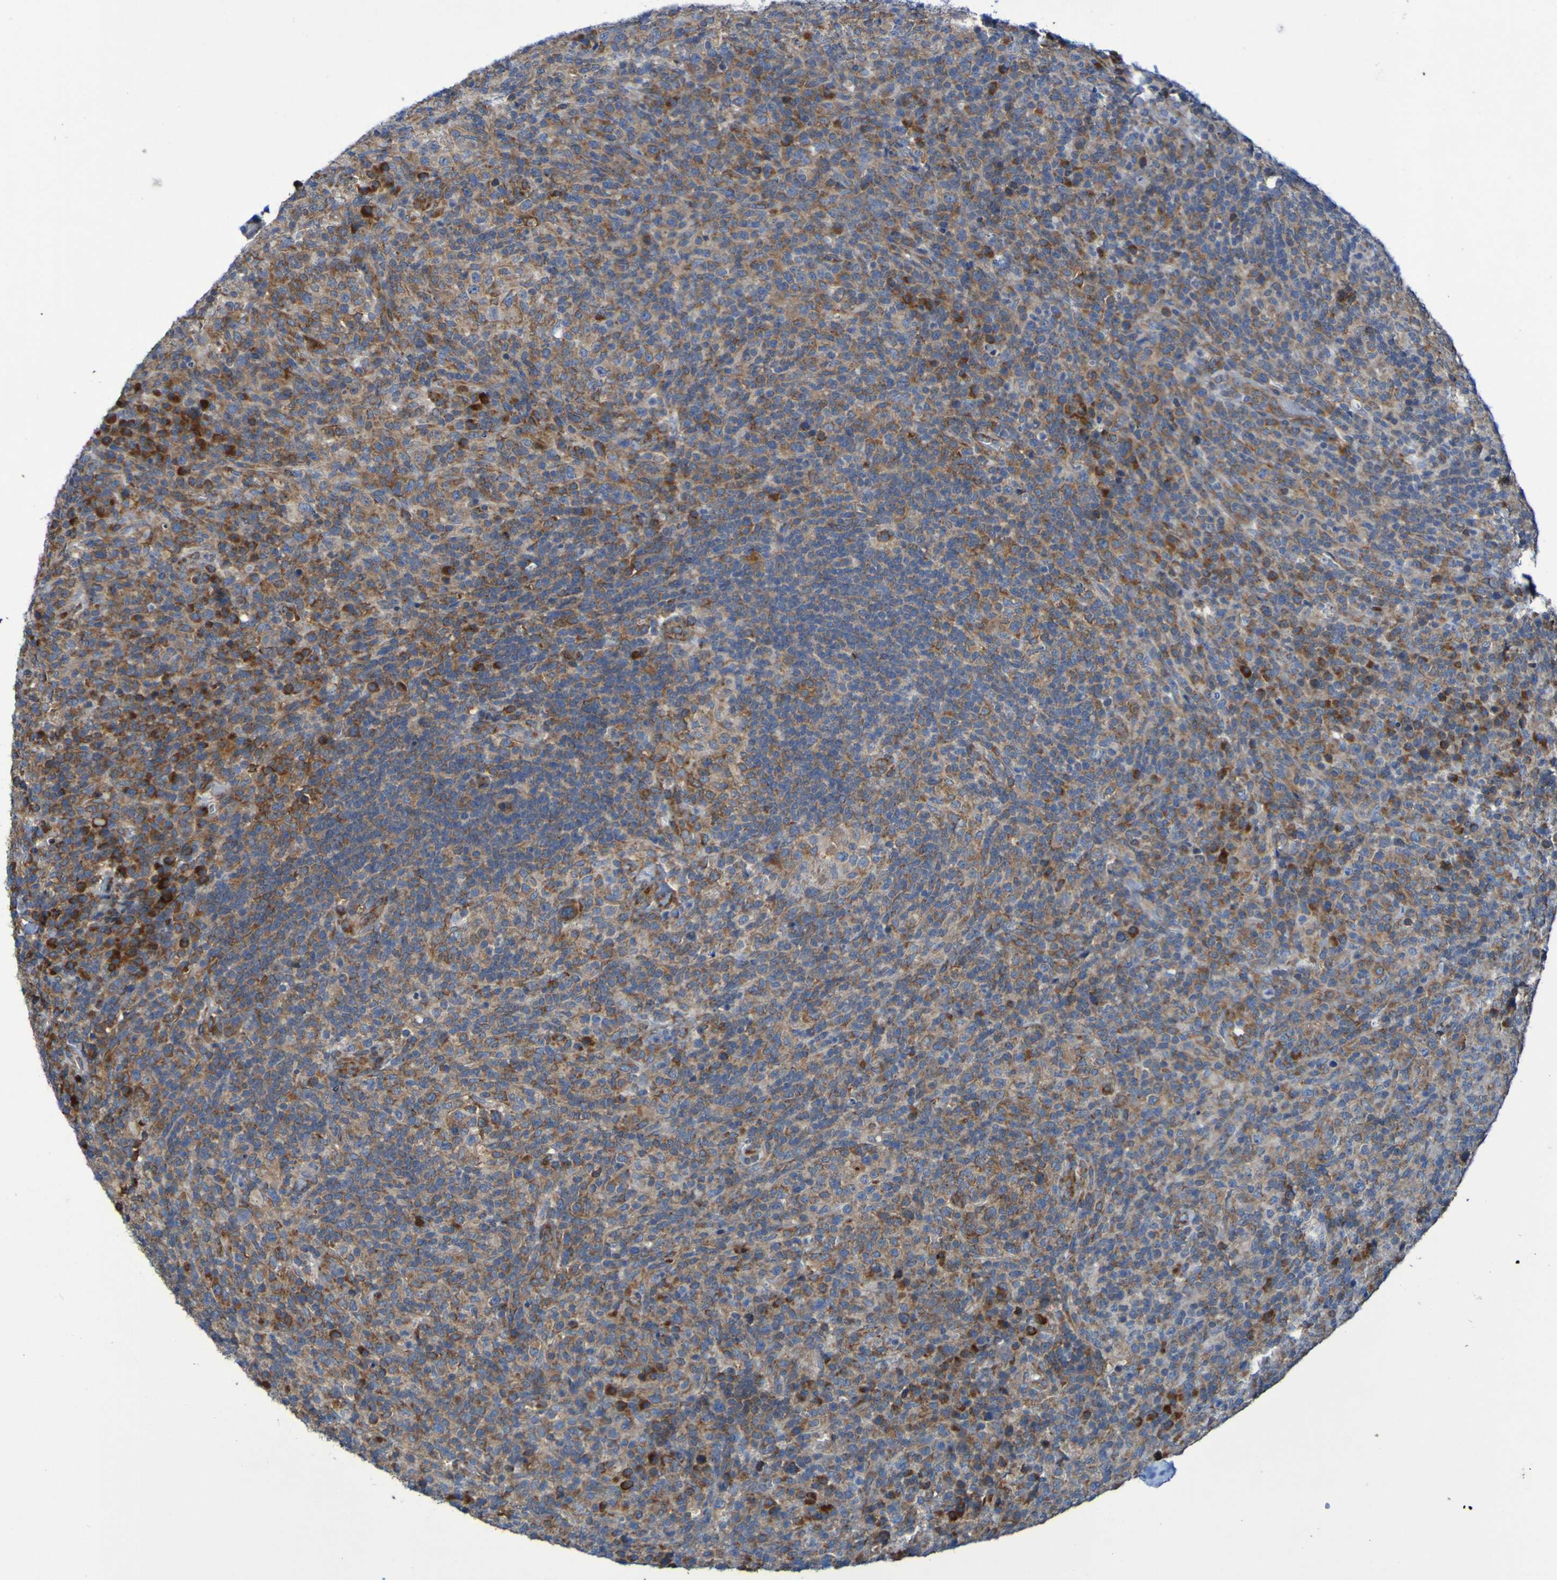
{"staining": {"intensity": "strong", "quantity": "25%-75%", "location": "cytoplasmic/membranous"}, "tissue": "lymphoma", "cell_type": "Tumor cells", "image_type": "cancer", "snomed": [{"axis": "morphology", "description": "Malignant lymphoma, non-Hodgkin's type, High grade"}, {"axis": "topography", "description": "Lymph node"}], "caption": "This is a micrograph of immunohistochemistry (IHC) staining of lymphoma, which shows strong staining in the cytoplasmic/membranous of tumor cells.", "gene": "FKBP3", "patient": {"sex": "female", "age": 76}}